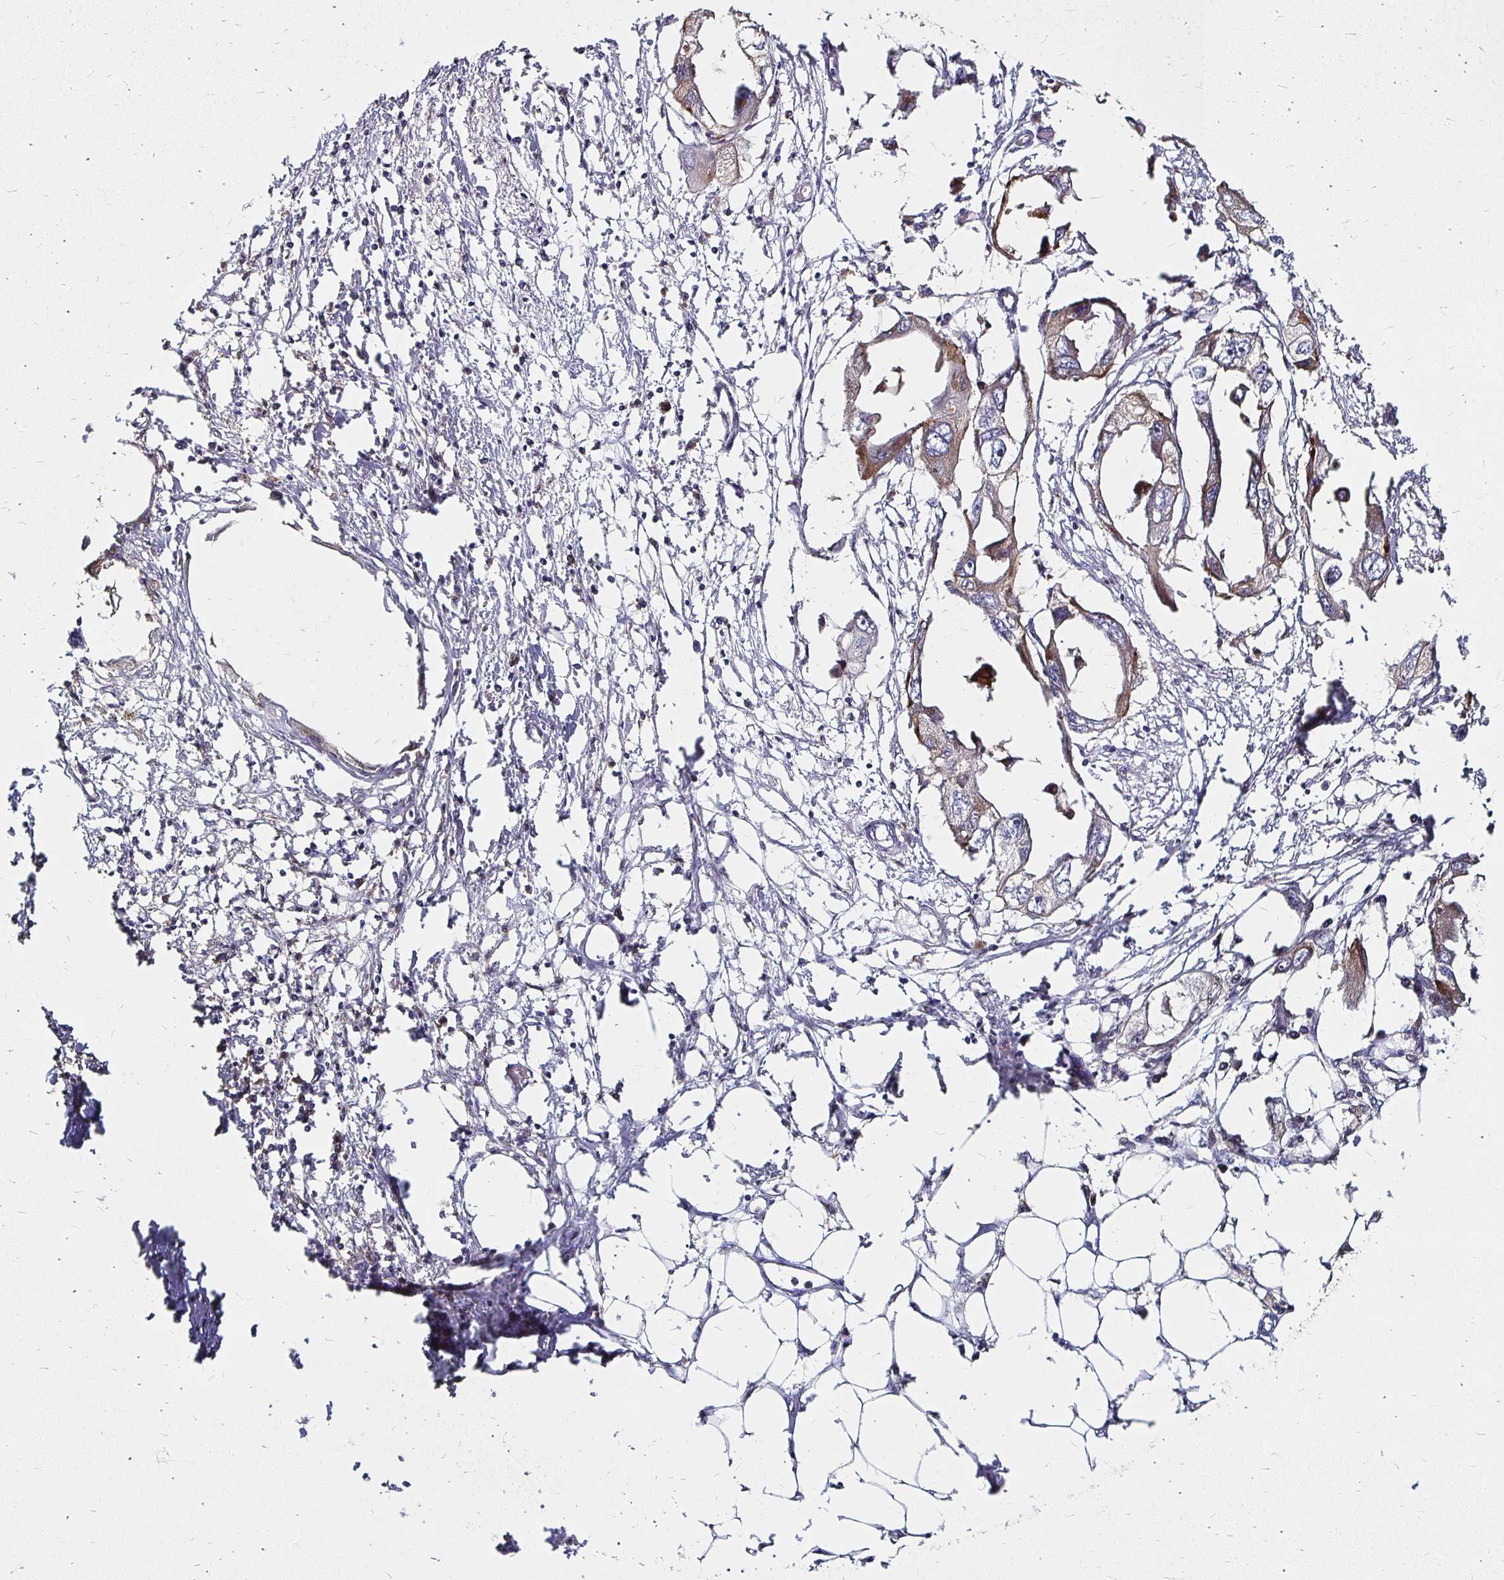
{"staining": {"intensity": "weak", "quantity": "25%-75%", "location": "cytoplasmic/membranous"}, "tissue": "endometrial cancer", "cell_type": "Tumor cells", "image_type": "cancer", "snomed": [{"axis": "morphology", "description": "Adenocarcinoma, NOS"}, {"axis": "morphology", "description": "Adenocarcinoma, metastatic, NOS"}, {"axis": "topography", "description": "Adipose tissue"}, {"axis": "topography", "description": "Endometrium"}], "caption": "DAB (3,3'-diaminobenzidine) immunohistochemical staining of human endometrial cancer reveals weak cytoplasmic/membranous protein staining in about 25%-75% of tumor cells. (IHC, brightfield microscopy, high magnification).", "gene": "NCSTN", "patient": {"sex": "female", "age": 67}}